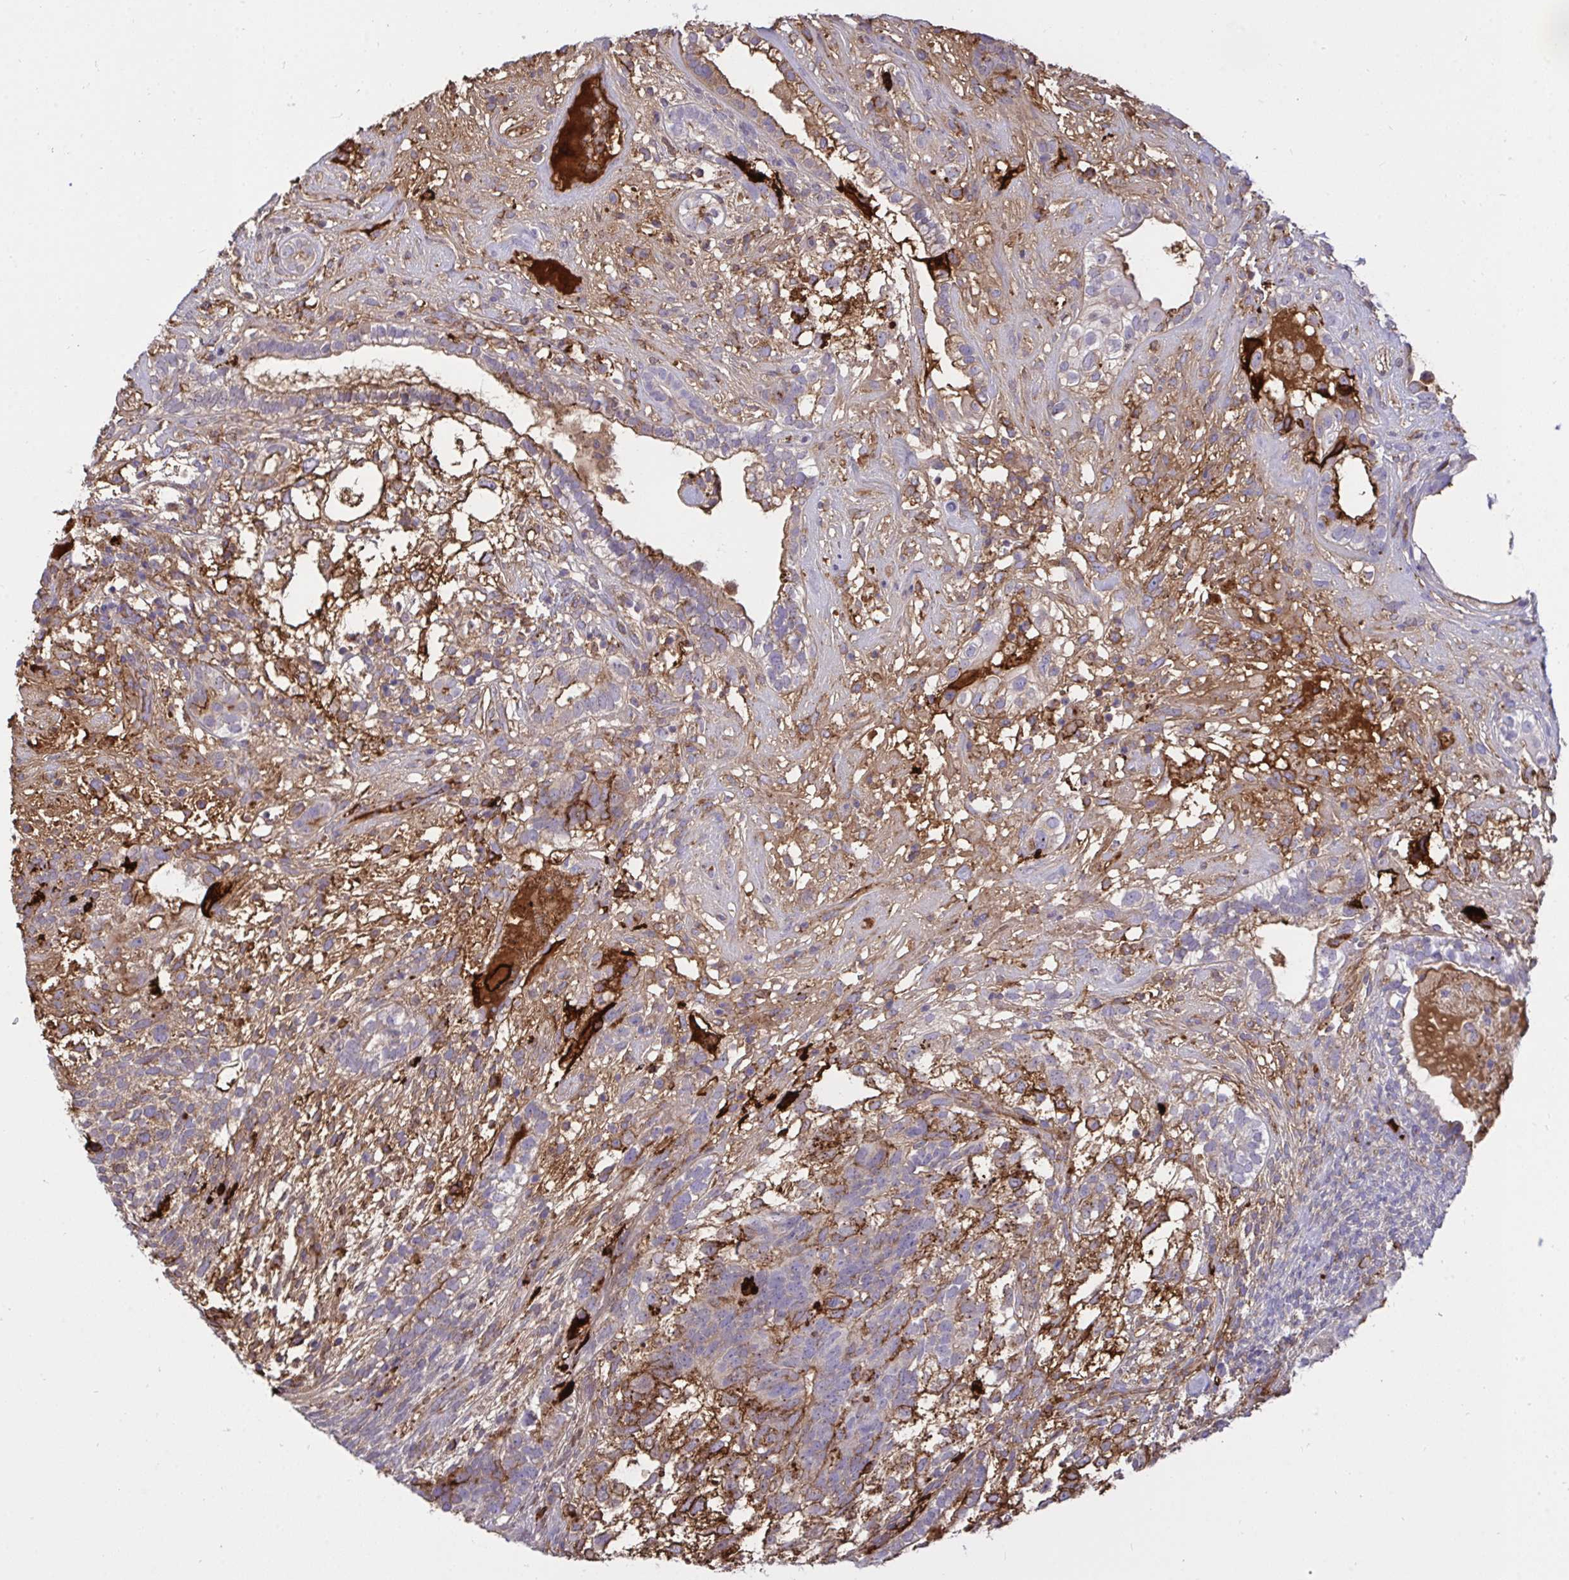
{"staining": {"intensity": "moderate", "quantity": "<25%", "location": "cytoplasmic/membranous"}, "tissue": "testis cancer", "cell_type": "Tumor cells", "image_type": "cancer", "snomed": [{"axis": "morphology", "description": "Seminoma, NOS"}, {"axis": "morphology", "description": "Carcinoma, Embryonal, NOS"}, {"axis": "topography", "description": "Testis"}], "caption": "Protein expression analysis of embryonal carcinoma (testis) demonstrates moderate cytoplasmic/membranous positivity in about <25% of tumor cells.", "gene": "F2", "patient": {"sex": "male", "age": 41}}